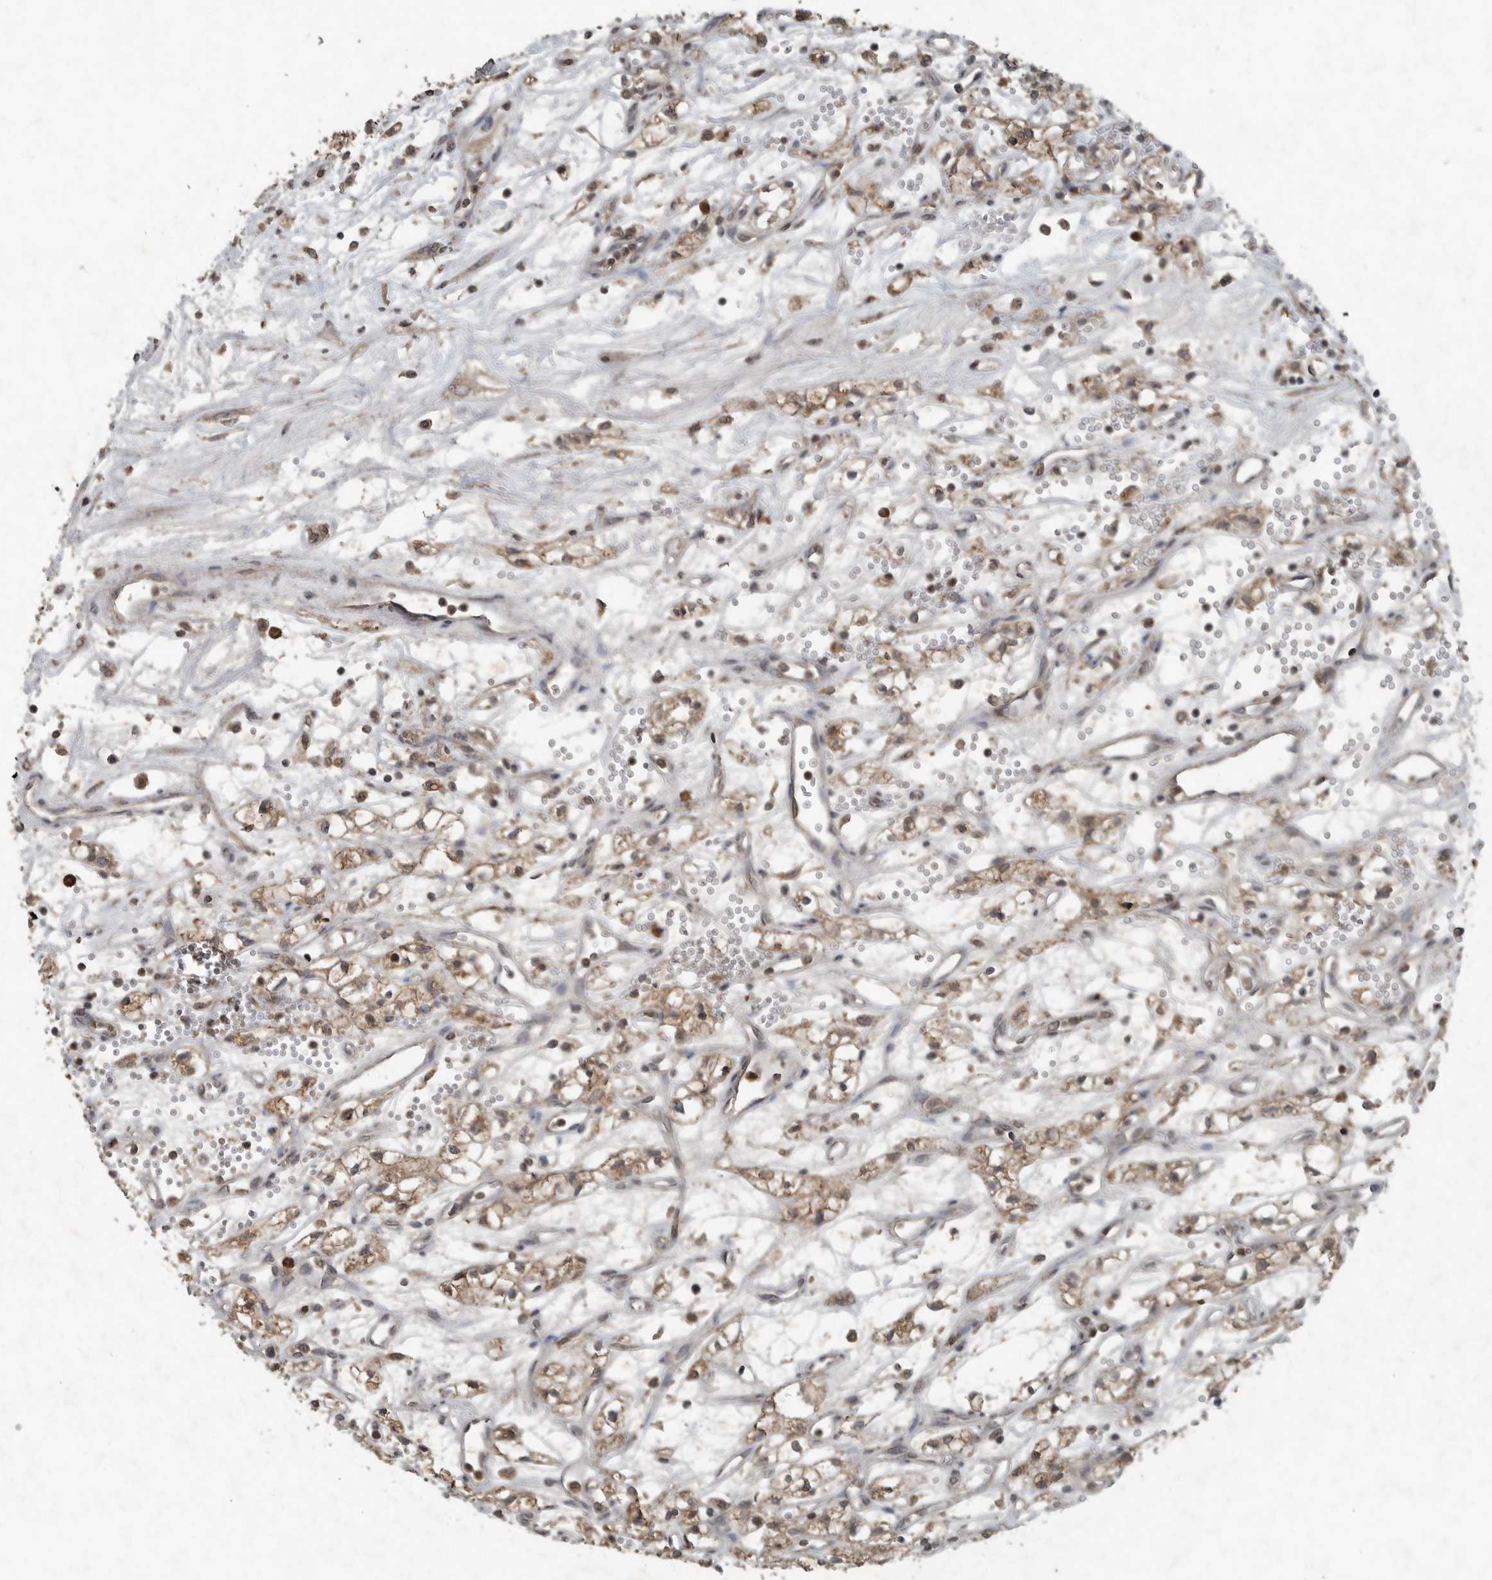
{"staining": {"intensity": "moderate", "quantity": "25%-75%", "location": "cytoplasmic/membranous"}, "tissue": "renal cancer", "cell_type": "Tumor cells", "image_type": "cancer", "snomed": [{"axis": "morphology", "description": "Adenocarcinoma, NOS"}, {"axis": "topography", "description": "Kidney"}], "caption": "Immunohistochemistry (IHC) histopathology image of neoplastic tissue: human renal cancer stained using immunohistochemistry (IHC) demonstrates medium levels of moderate protein expression localized specifically in the cytoplasmic/membranous of tumor cells, appearing as a cytoplasmic/membranous brown color.", "gene": "IL6ST", "patient": {"sex": "male", "age": 59}}